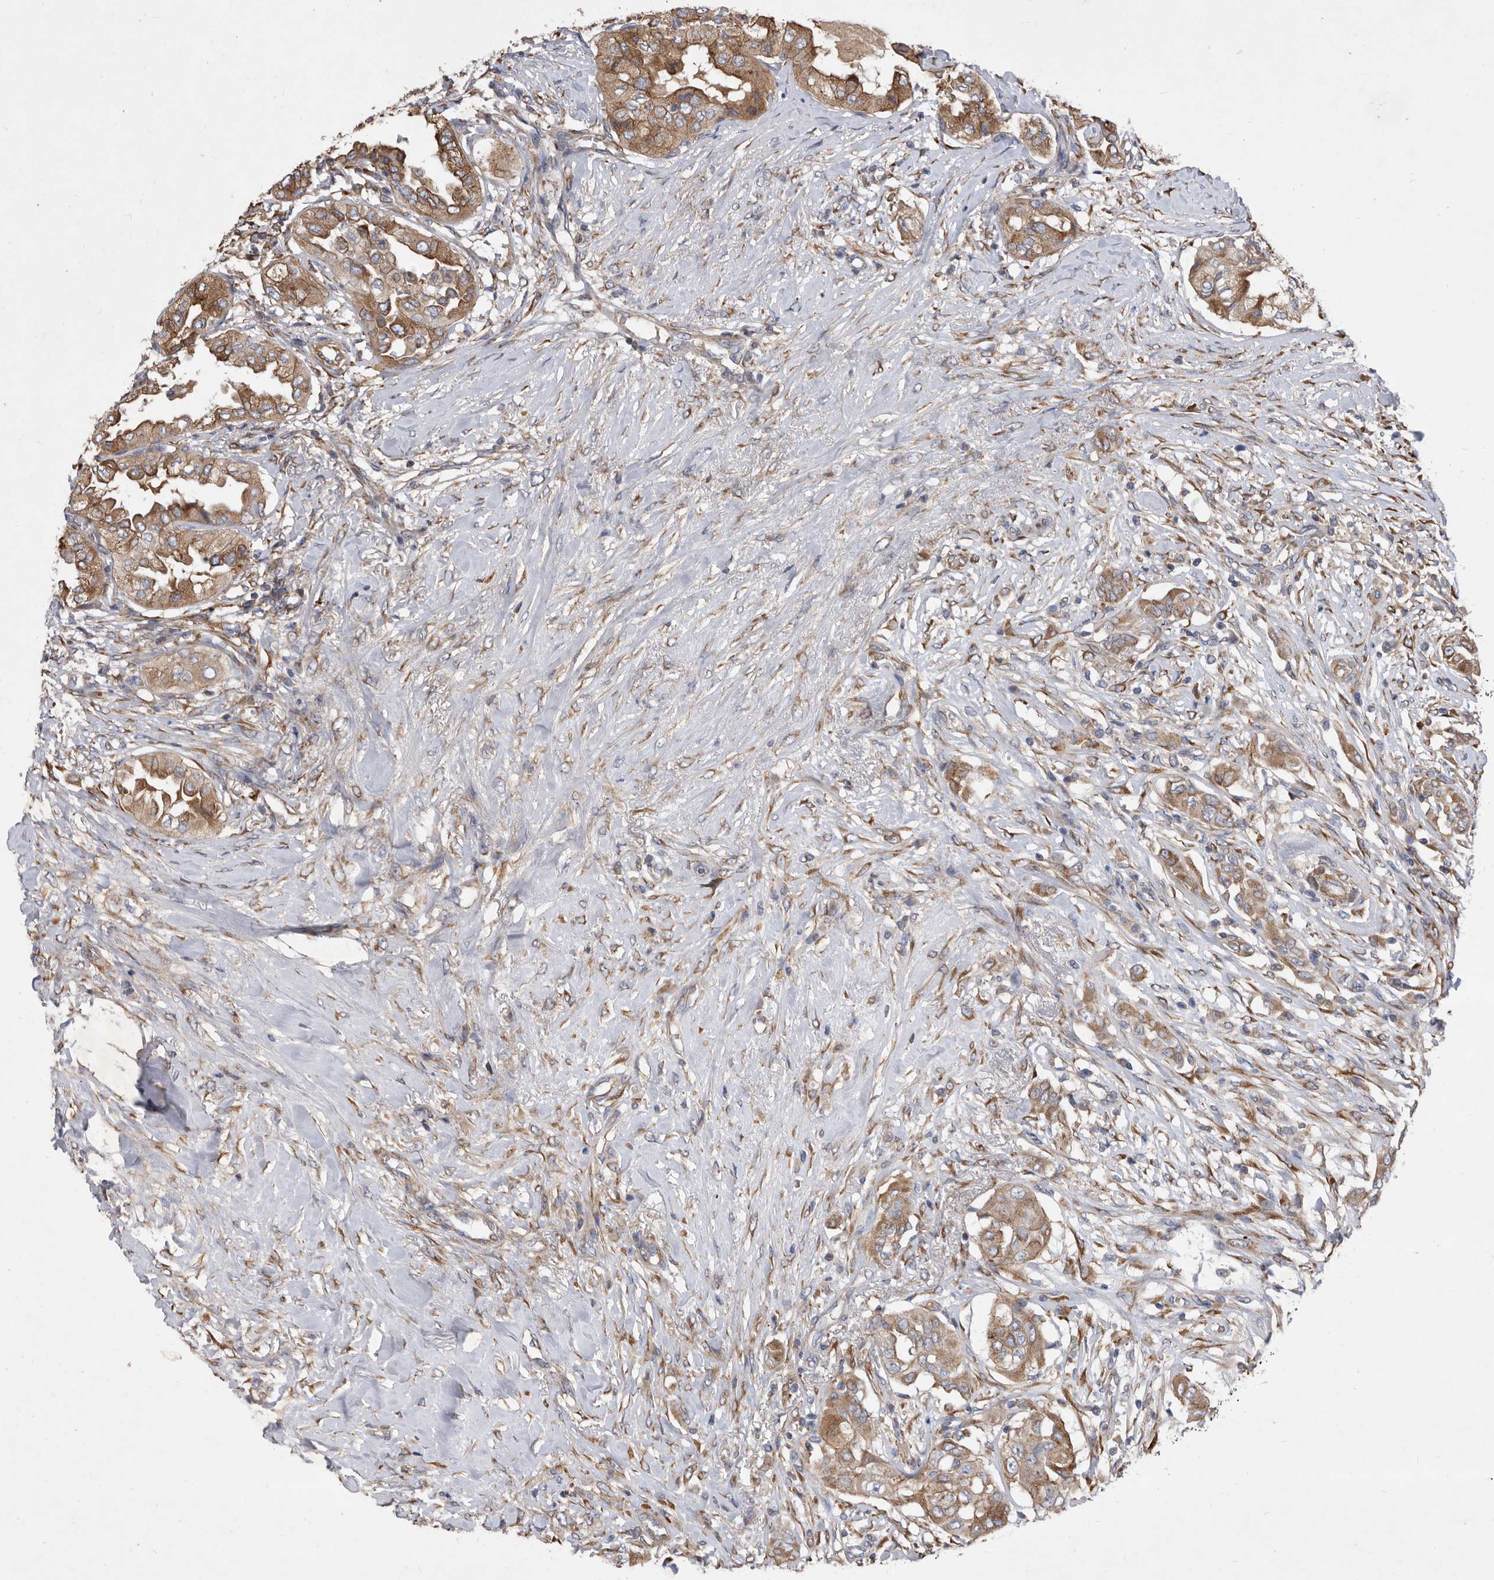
{"staining": {"intensity": "moderate", "quantity": ">75%", "location": "cytoplasmic/membranous"}, "tissue": "thyroid cancer", "cell_type": "Tumor cells", "image_type": "cancer", "snomed": [{"axis": "morphology", "description": "Papillary adenocarcinoma, NOS"}, {"axis": "topography", "description": "Thyroid gland"}], "caption": "Immunohistochemistry image of neoplastic tissue: human papillary adenocarcinoma (thyroid) stained using immunohistochemistry (IHC) displays medium levels of moderate protein expression localized specifically in the cytoplasmic/membranous of tumor cells, appearing as a cytoplasmic/membranous brown color.", "gene": "ATP13A3", "patient": {"sex": "female", "age": 59}}